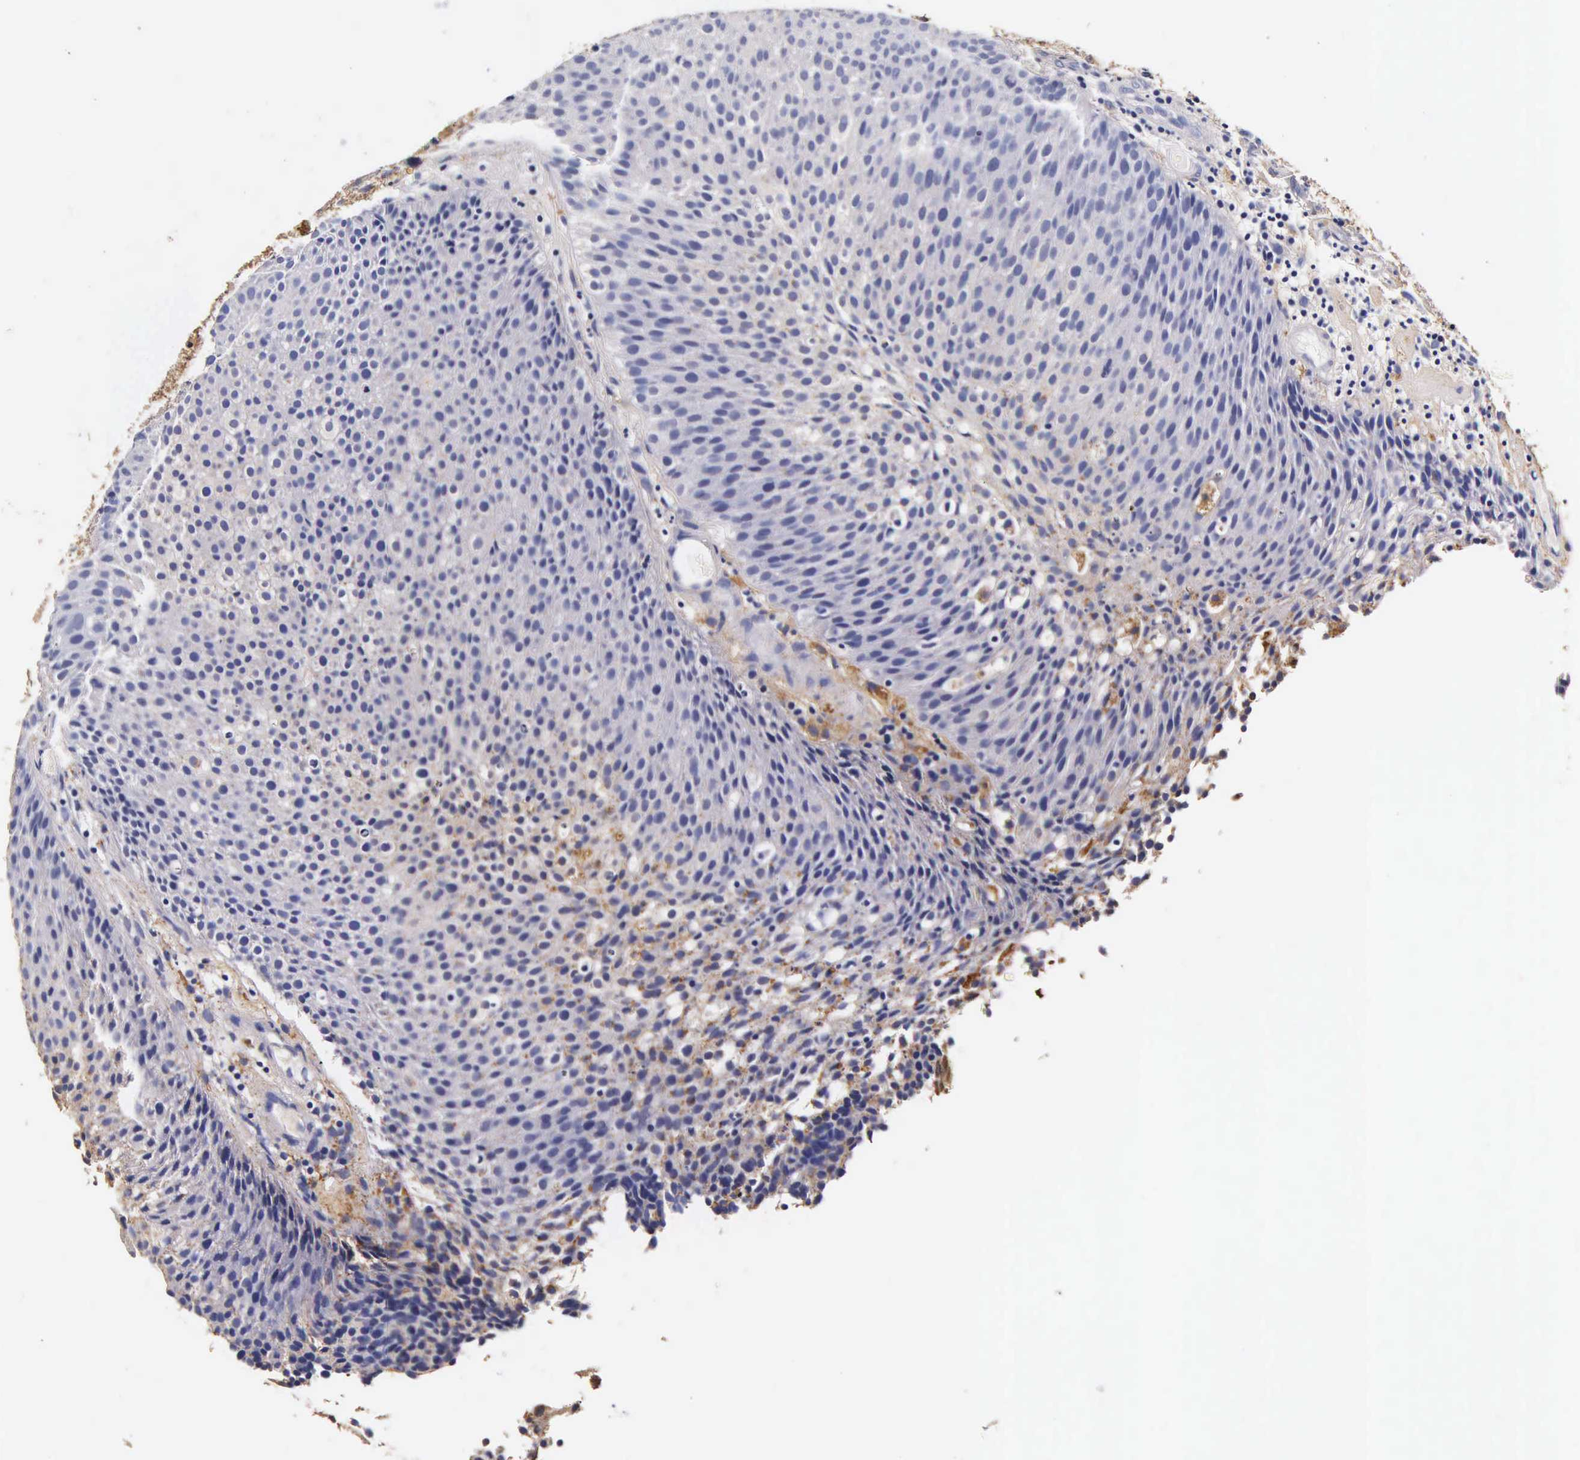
{"staining": {"intensity": "weak", "quantity": "<25%", "location": "cytoplasmic/membranous"}, "tissue": "urothelial cancer", "cell_type": "Tumor cells", "image_type": "cancer", "snomed": [{"axis": "morphology", "description": "Urothelial carcinoma, Low grade"}, {"axis": "topography", "description": "Urinary bladder"}], "caption": "An image of low-grade urothelial carcinoma stained for a protein exhibits no brown staining in tumor cells.", "gene": "CTSB", "patient": {"sex": "male", "age": 85}}